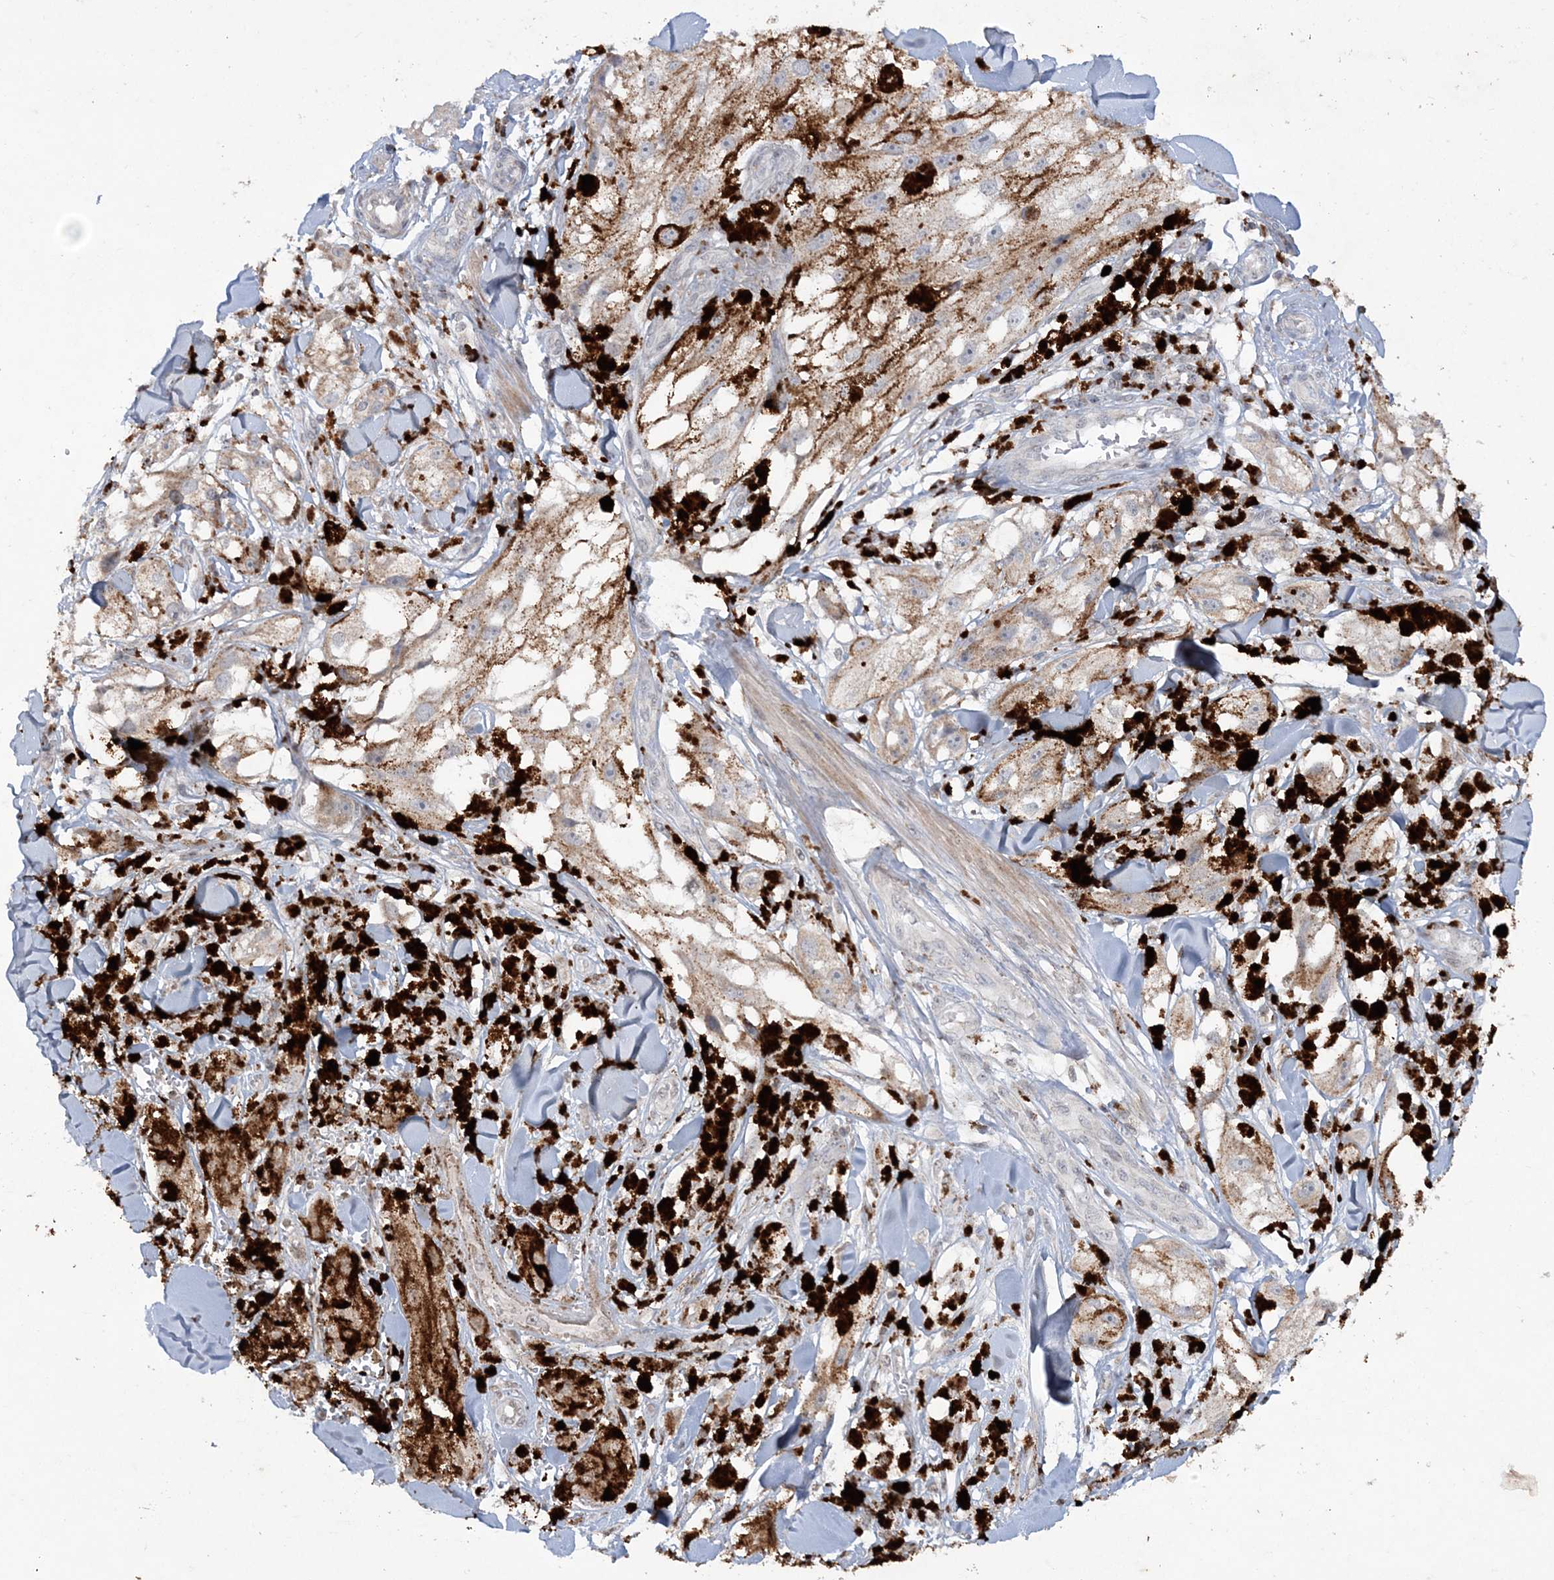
{"staining": {"intensity": "moderate", "quantity": ">75%", "location": "cytoplasmic/membranous"}, "tissue": "melanoma", "cell_type": "Tumor cells", "image_type": "cancer", "snomed": [{"axis": "morphology", "description": "Malignant melanoma, NOS"}, {"axis": "topography", "description": "Skin"}], "caption": "A micrograph of malignant melanoma stained for a protein reveals moderate cytoplasmic/membranous brown staining in tumor cells.", "gene": "TTC7A", "patient": {"sex": "male", "age": 88}}